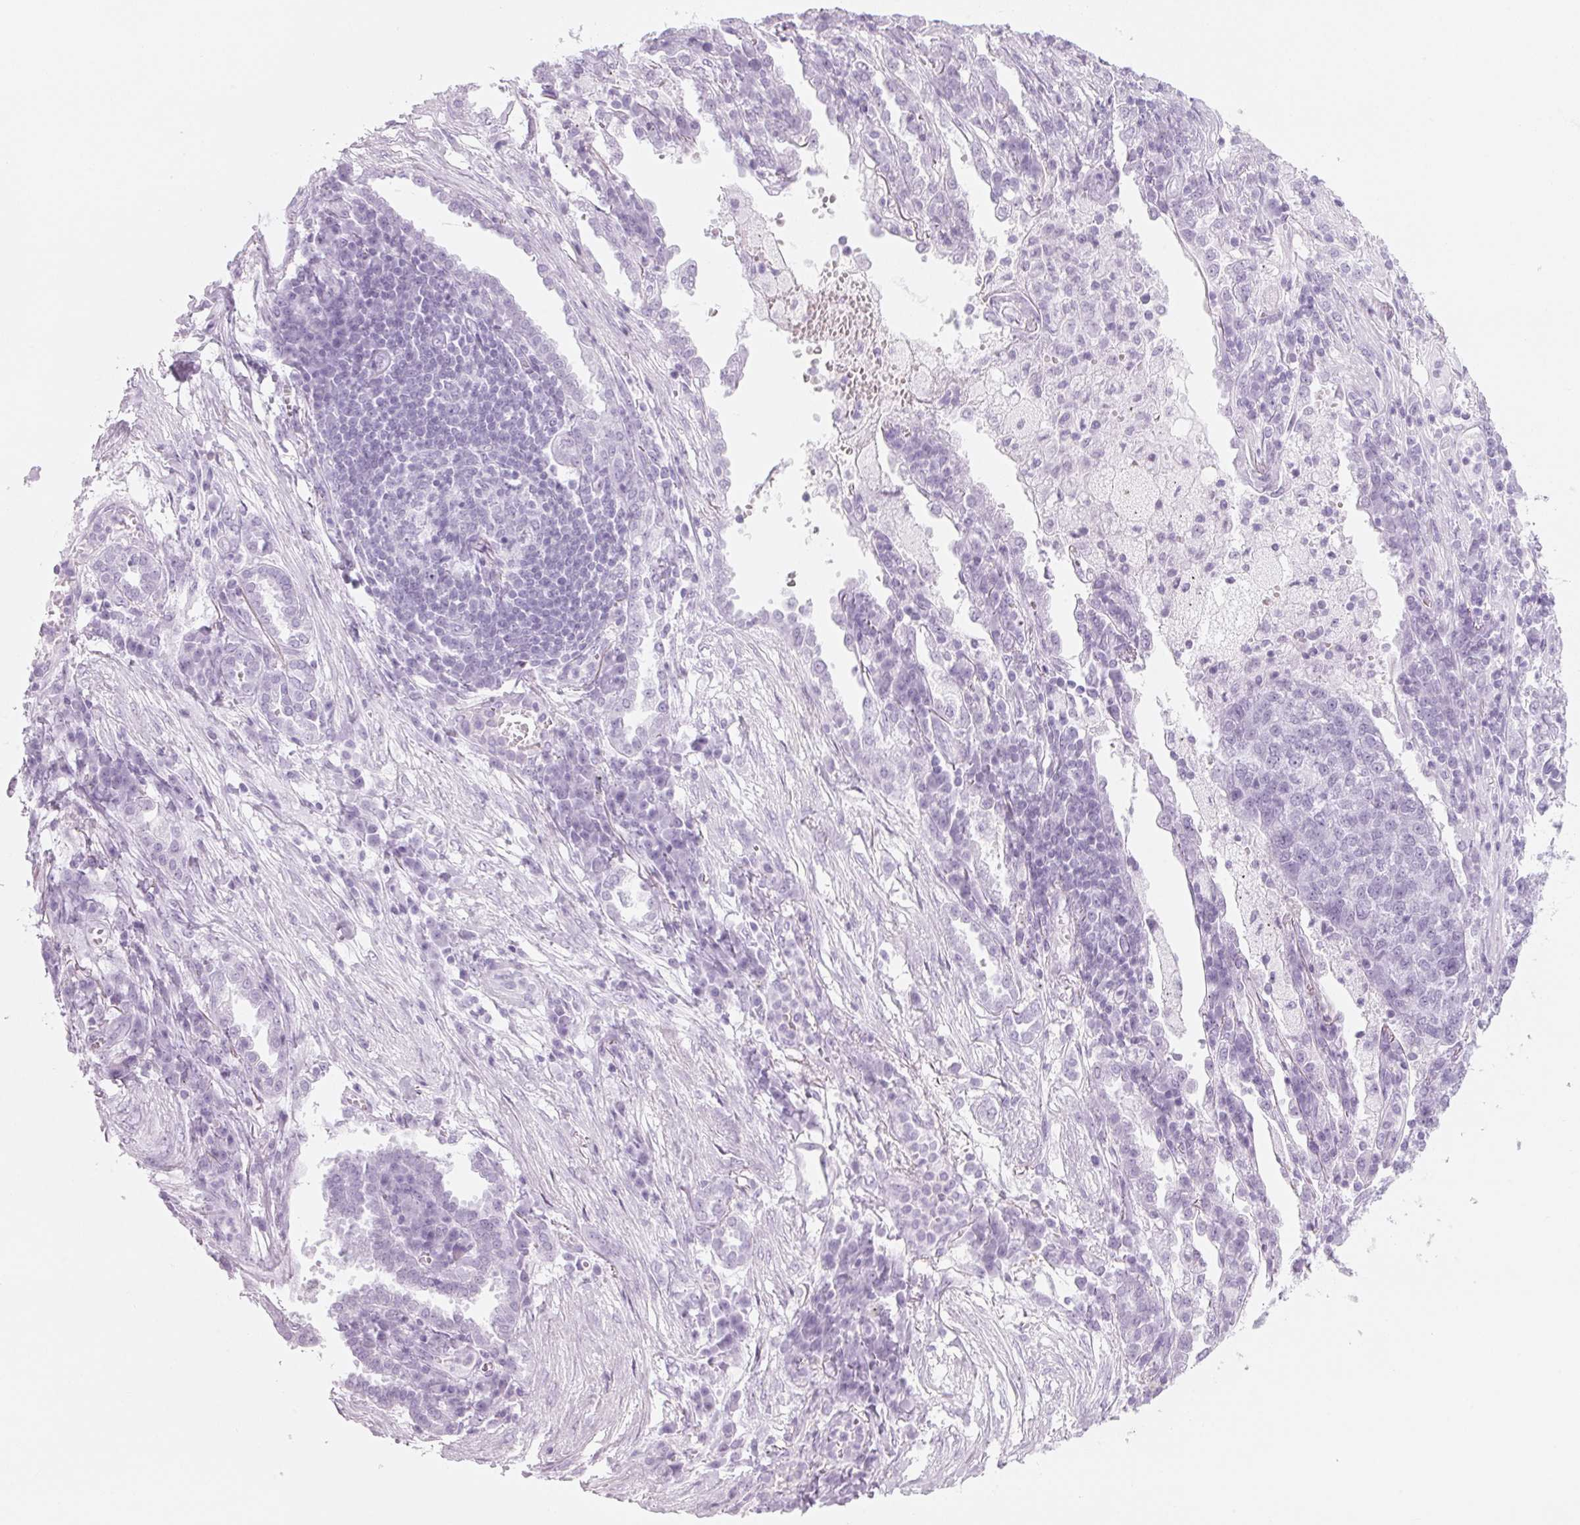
{"staining": {"intensity": "negative", "quantity": "none", "location": "none"}, "tissue": "lung cancer", "cell_type": "Tumor cells", "image_type": "cancer", "snomed": [{"axis": "morphology", "description": "Adenocarcinoma, NOS"}, {"axis": "topography", "description": "Lung"}], "caption": "DAB (3,3'-diaminobenzidine) immunohistochemical staining of human lung adenocarcinoma reveals no significant staining in tumor cells.", "gene": "DNTTIP2", "patient": {"sex": "male", "age": 57}}